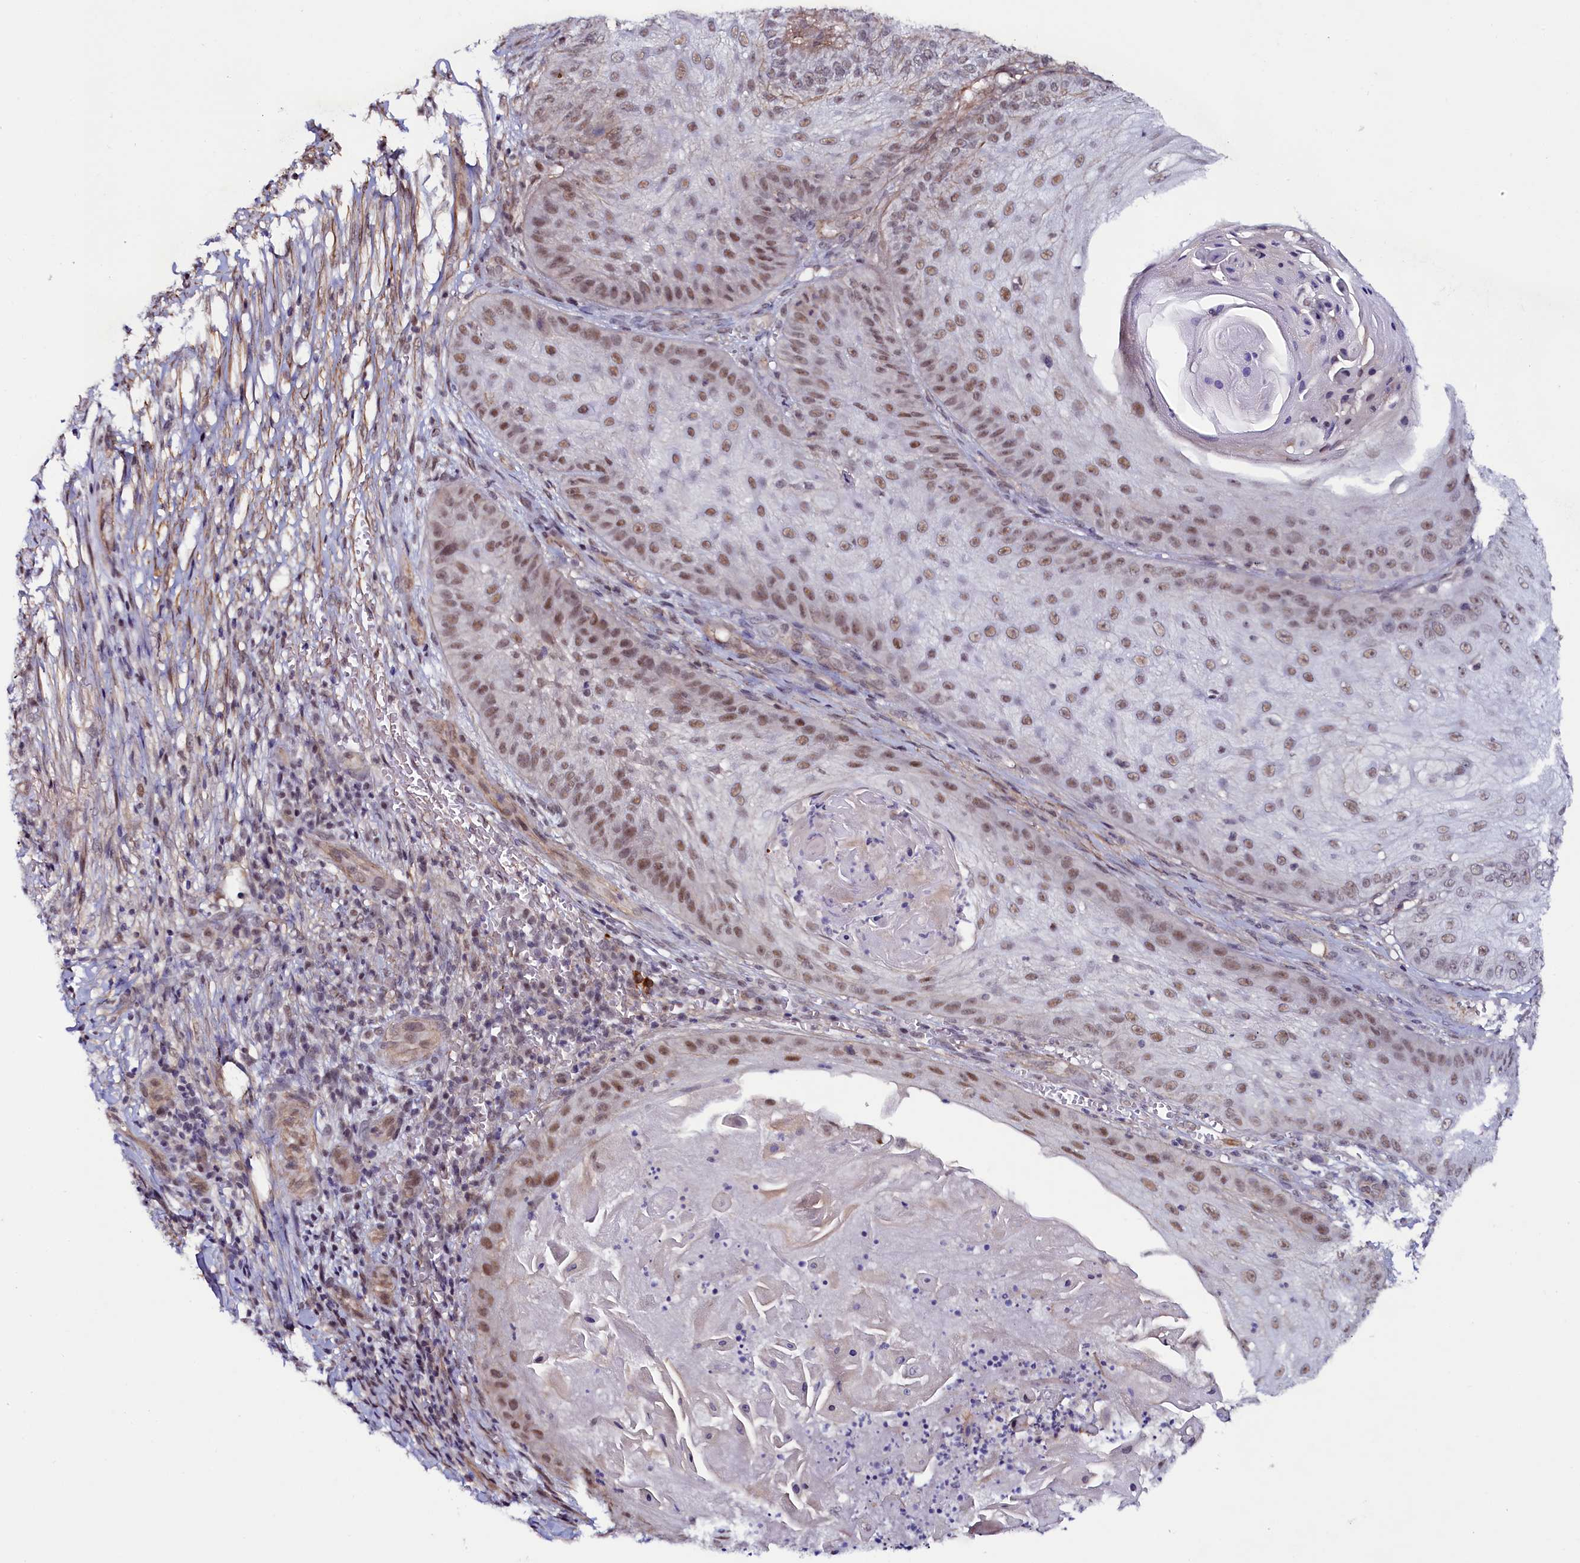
{"staining": {"intensity": "moderate", "quantity": ">75%", "location": "nuclear"}, "tissue": "skin cancer", "cell_type": "Tumor cells", "image_type": "cancer", "snomed": [{"axis": "morphology", "description": "Squamous cell carcinoma, NOS"}, {"axis": "topography", "description": "Skin"}], "caption": "Tumor cells demonstrate moderate nuclear expression in approximately >75% of cells in skin squamous cell carcinoma.", "gene": "INTS14", "patient": {"sex": "male", "age": 70}}